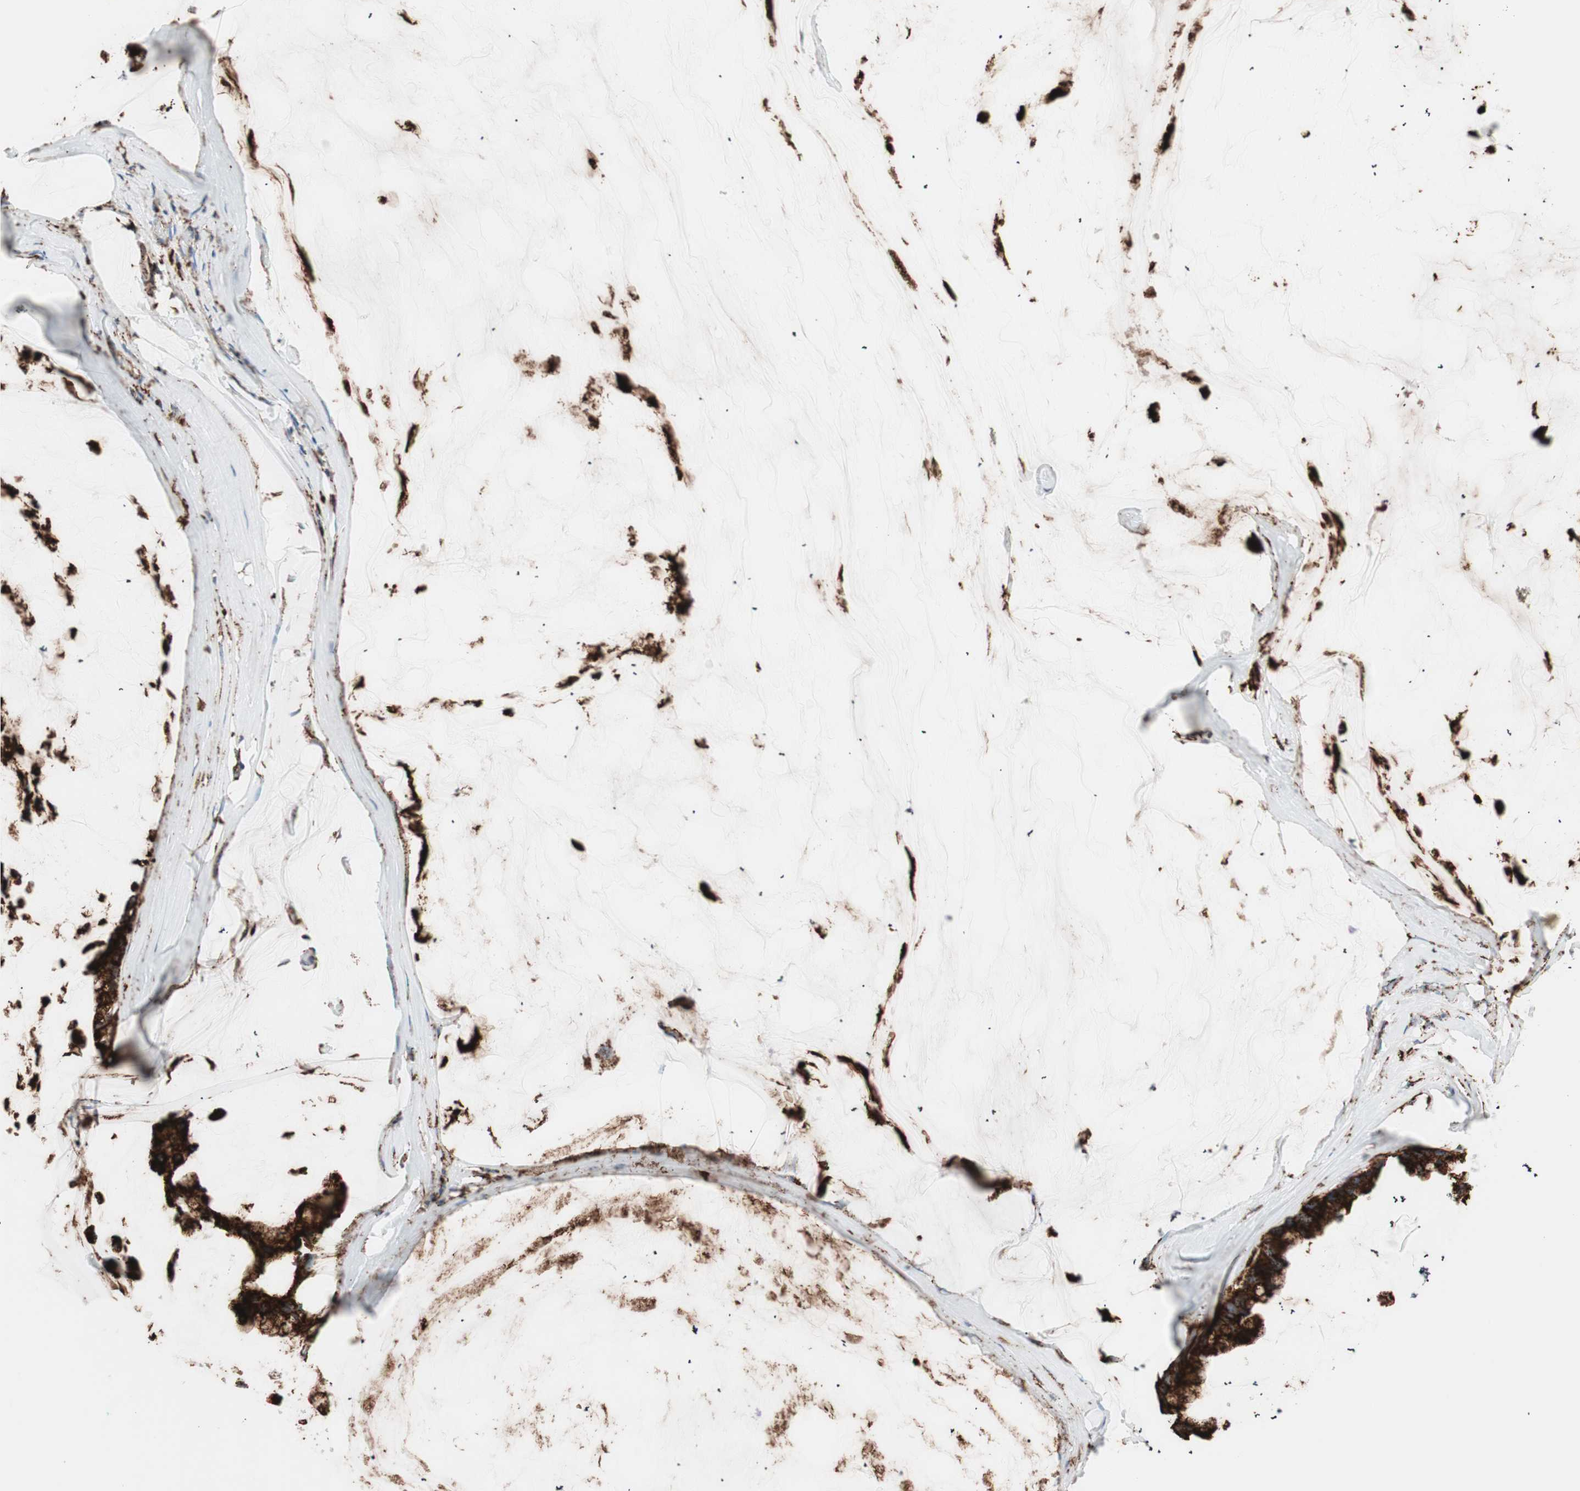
{"staining": {"intensity": "strong", "quantity": ">75%", "location": "cytoplasmic/membranous"}, "tissue": "ovarian cancer", "cell_type": "Tumor cells", "image_type": "cancer", "snomed": [{"axis": "morphology", "description": "Cystadenocarcinoma, mucinous, NOS"}, {"axis": "topography", "description": "Ovary"}], "caption": "Strong cytoplasmic/membranous protein staining is present in about >75% of tumor cells in mucinous cystadenocarcinoma (ovarian).", "gene": "LAMP1", "patient": {"sex": "female", "age": 39}}